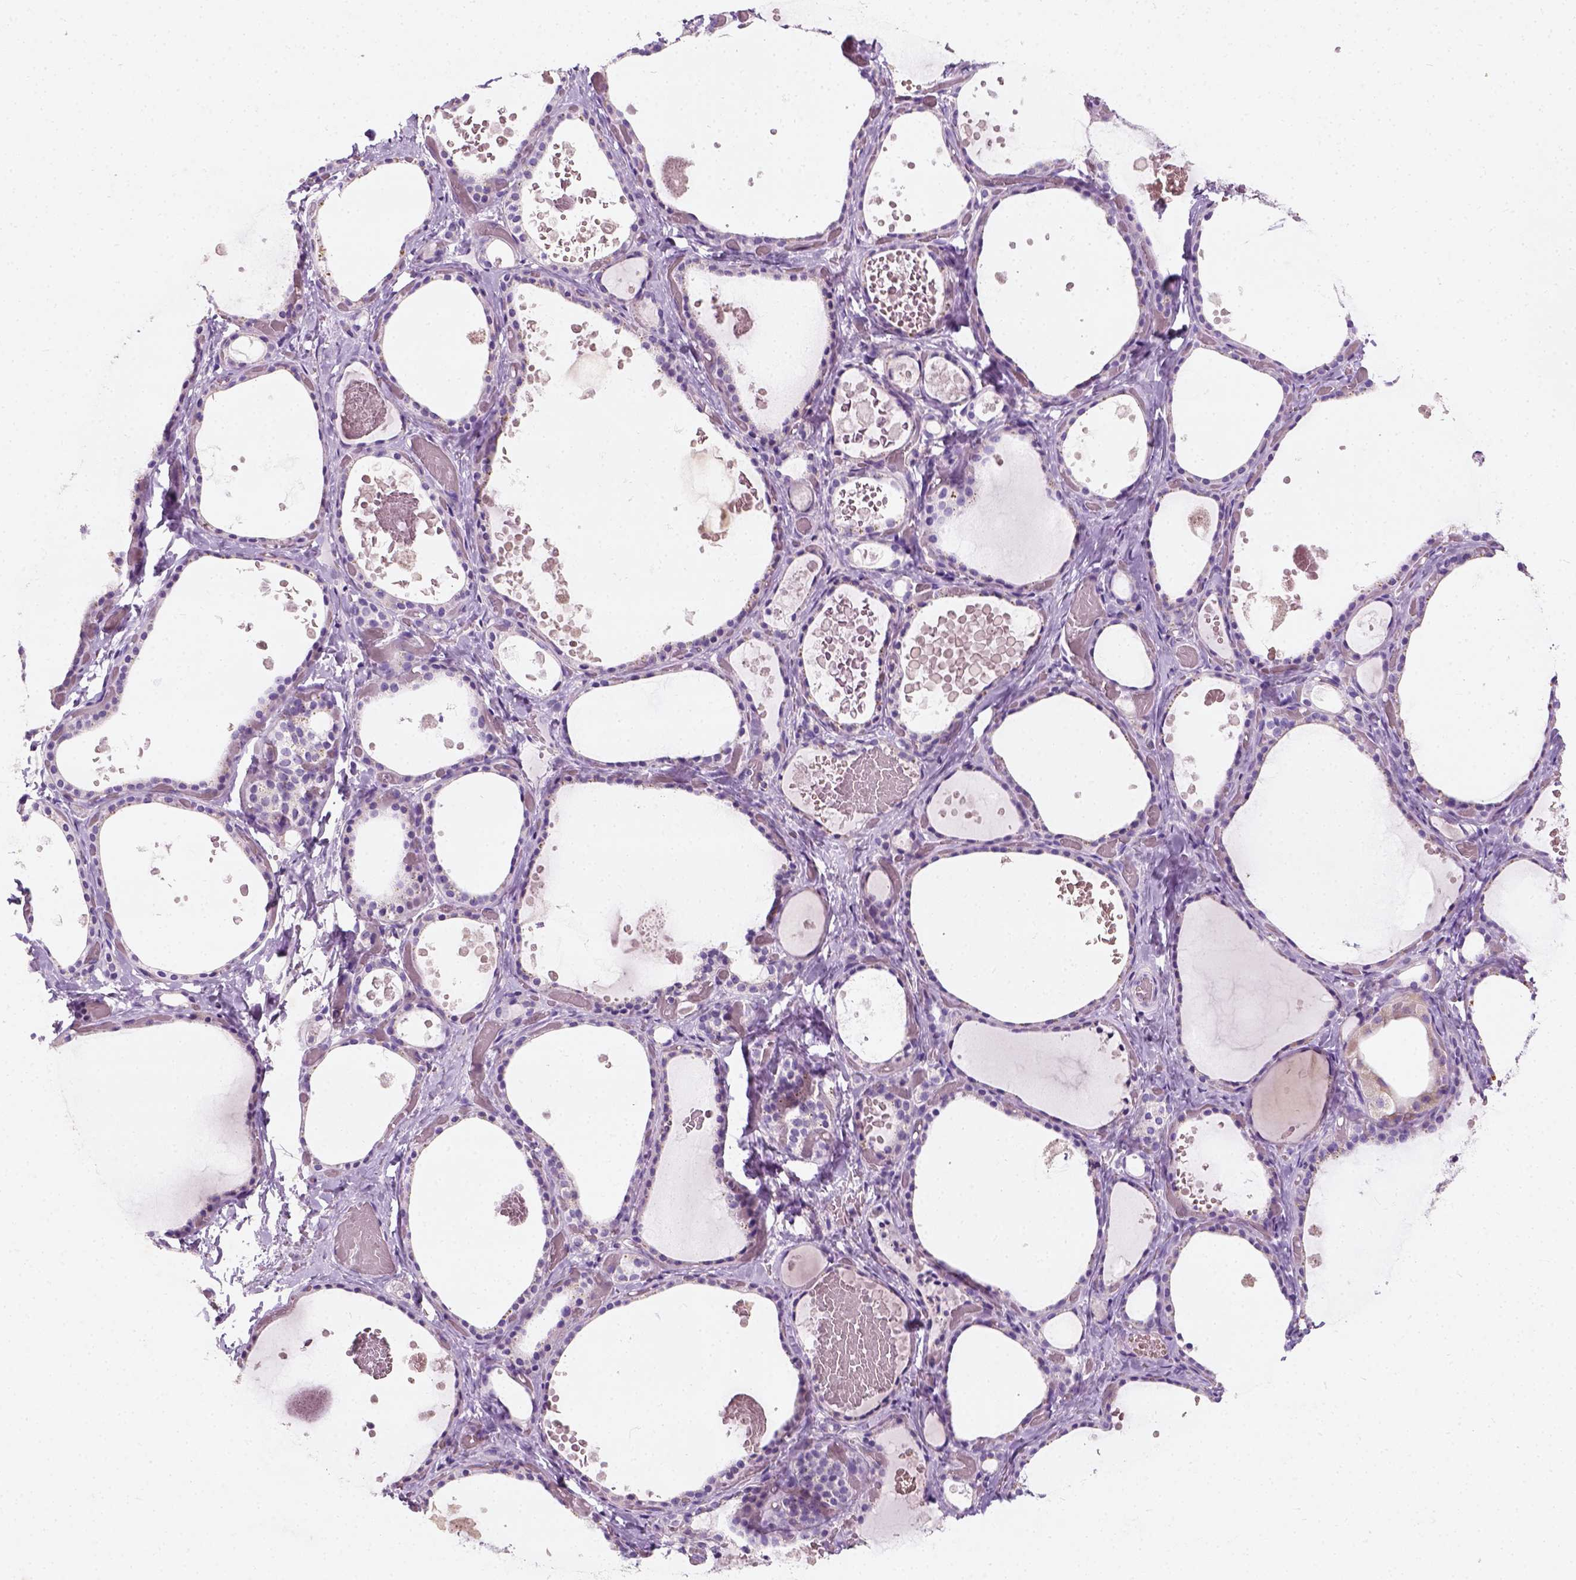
{"staining": {"intensity": "negative", "quantity": "none", "location": "none"}, "tissue": "thyroid gland", "cell_type": "Glandular cells", "image_type": "normal", "snomed": [{"axis": "morphology", "description": "Normal tissue, NOS"}, {"axis": "topography", "description": "Thyroid gland"}], "caption": "This is an immunohistochemistry (IHC) photomicrograph of benign thyroid gland. There is no positivity in glandular cells.", "gene": "CHODL", "patient": {"sex": "female", "age": 56}}